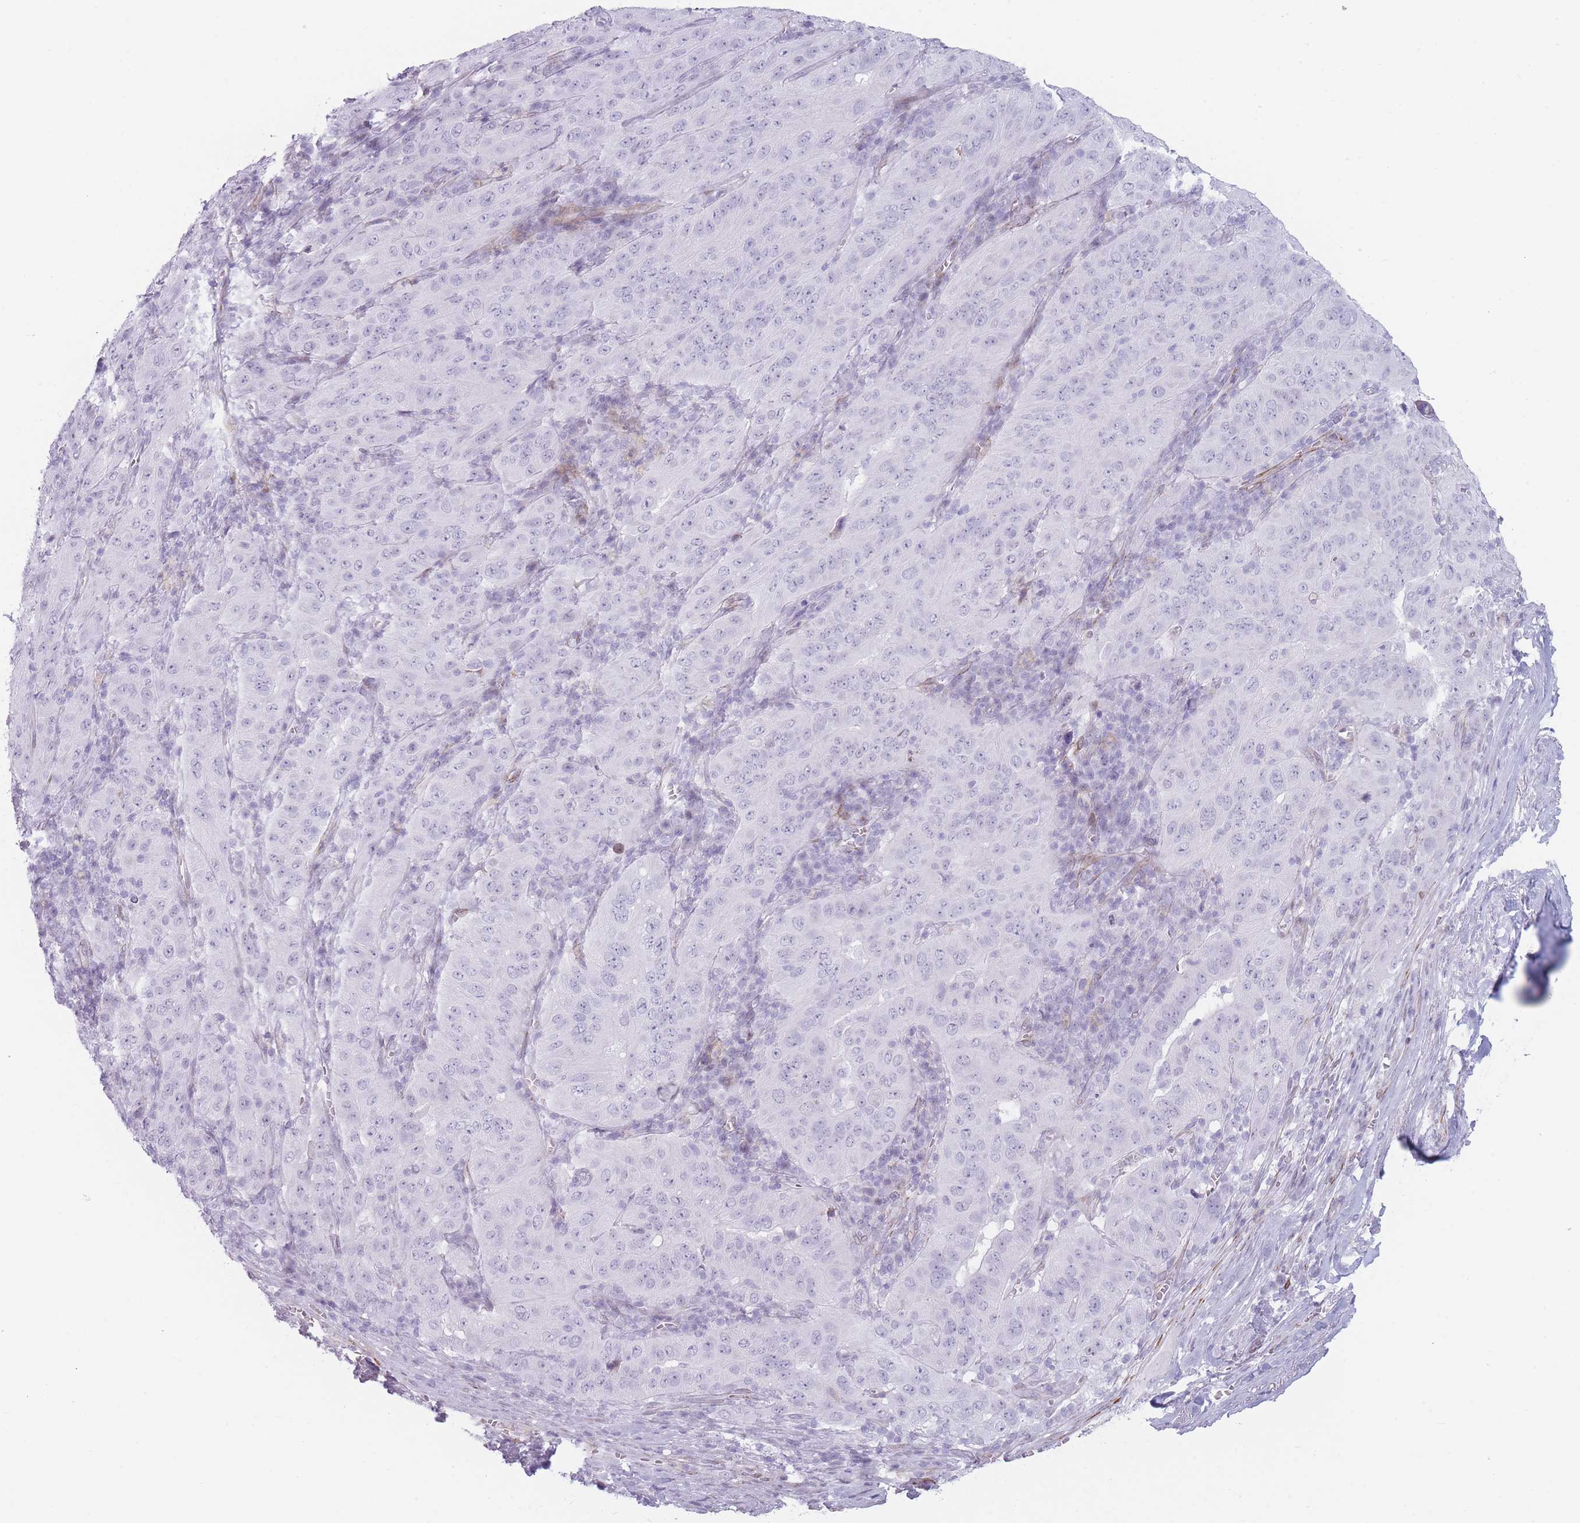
{"staining": {"intensity": "negative", "quantity": "none", "location": "none"}, "tissue": "pancreatic cancer", "cell_type": "Tumor cells", "image_type": "cancer", "snomed": [{"axis": "morphology", "description": "Adenocarcinoma, NOS"}, {"axis": "topography", "description": "Pancreas"}], "caption": "This histopathology image is of pancreatic adenocarcinoma stained with immunohistochemistry (IHC) to label a protein in brown with the nuclei are counter-stained blue. There is no positivity in tumor cells.", "gene": "IFNA6", "patient": {"sex": "male", "age": 63}}